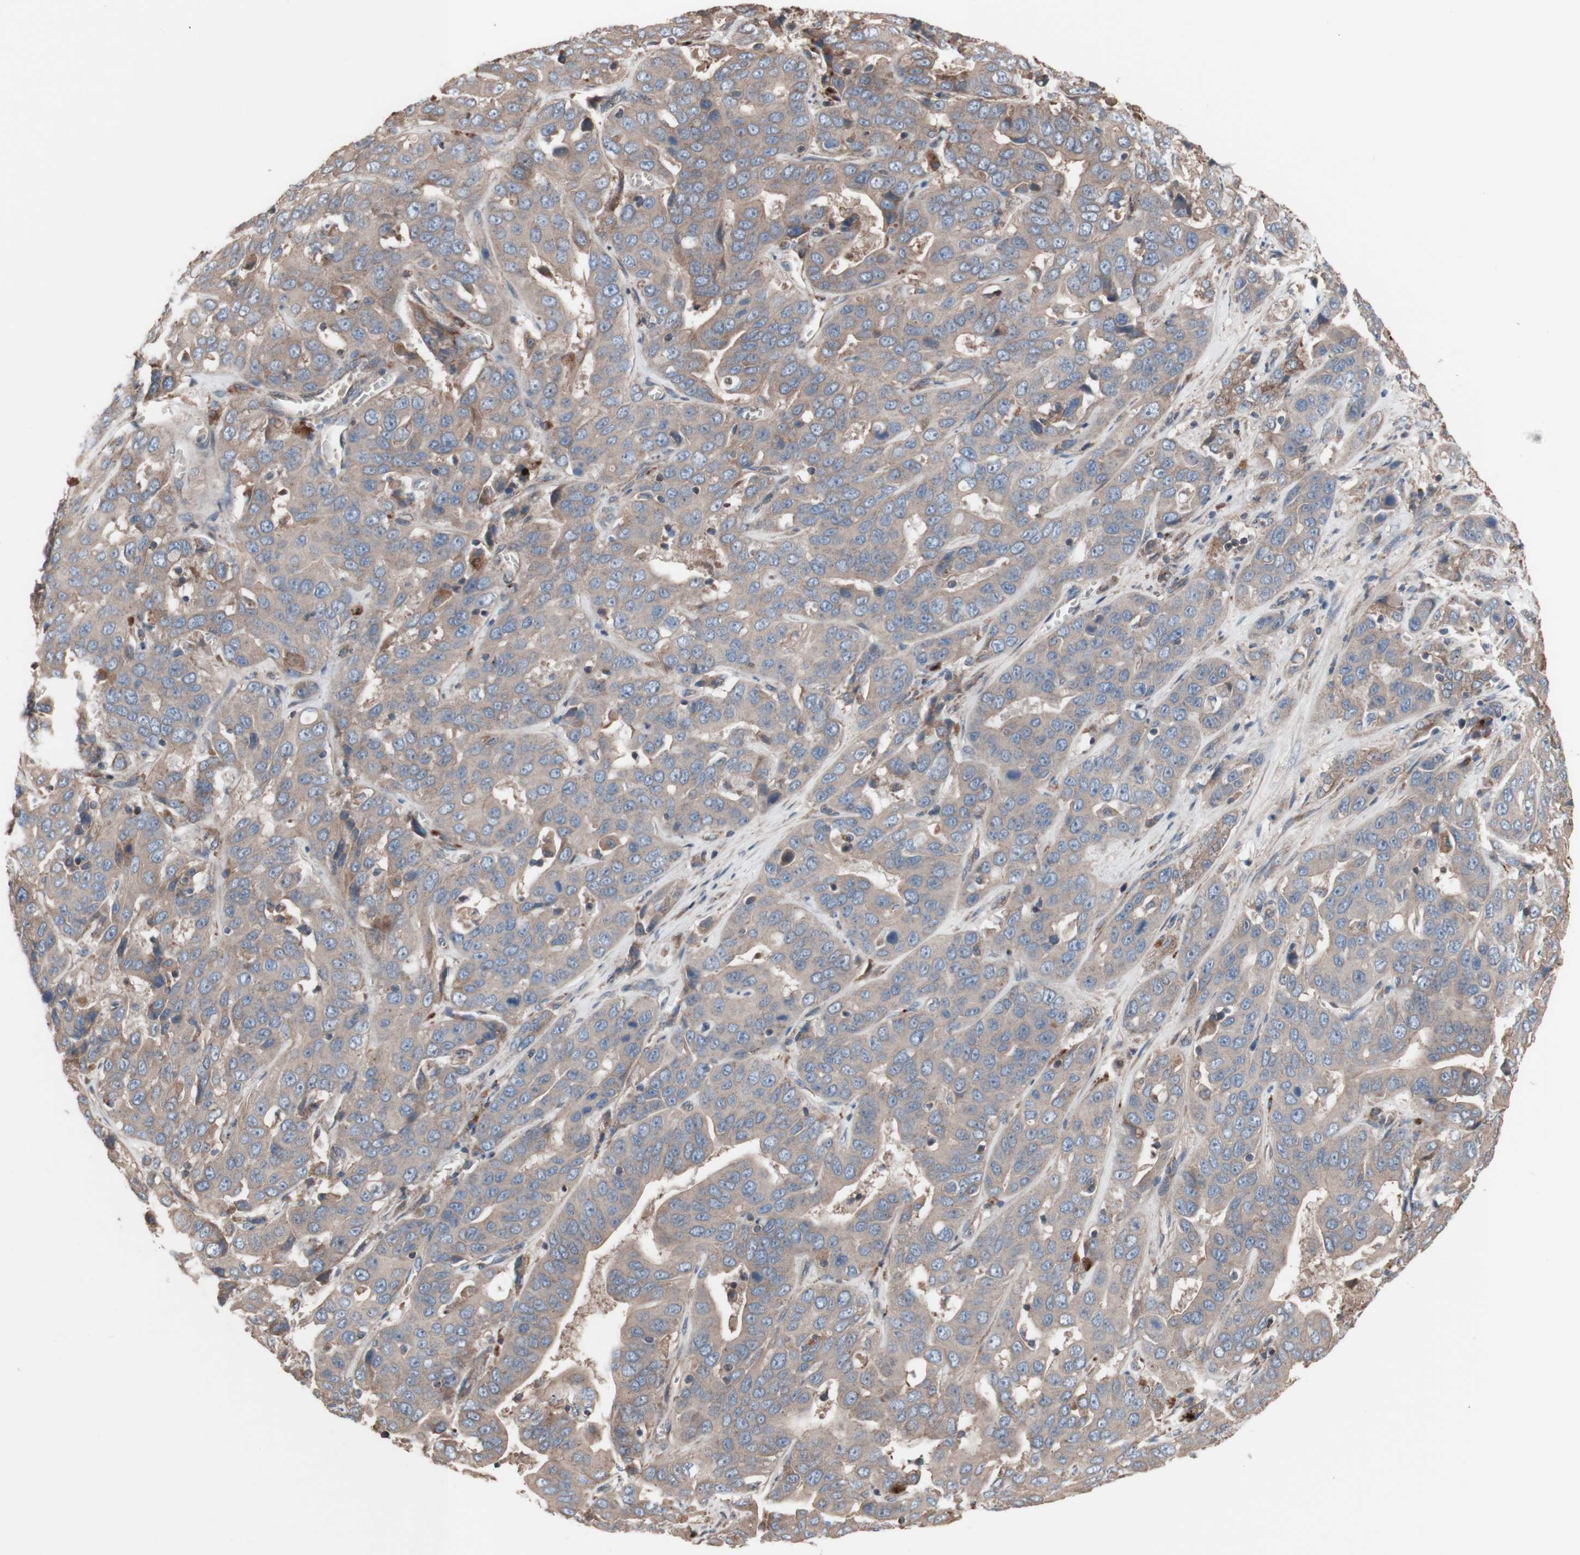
{"staining": {"intensity": "weak", "quantity": ">75%", "location": "cytoplasmic/membranous"}, "tissue": "liver cancer", "cell_type": "Tumor cells", "image_type": "cancer", "snomed": [{"axis": "morphology", "description": "Cholangiocarcinoma"}, {"axis": "topography", "description": "Liver"}], "caption": "Immunohistochemistry (IHC) histopathology image of neoplastic tissue: liver cholangiocarcinoma stained using IHC shows low levels of weak protein expression localized specifically in the cytoplasmic/membranous of tumor cells, appearing as a cytoplasmic/membranous brown color.", "gene": "COPB1", "patient": {"sex": "female", "age": 52}}